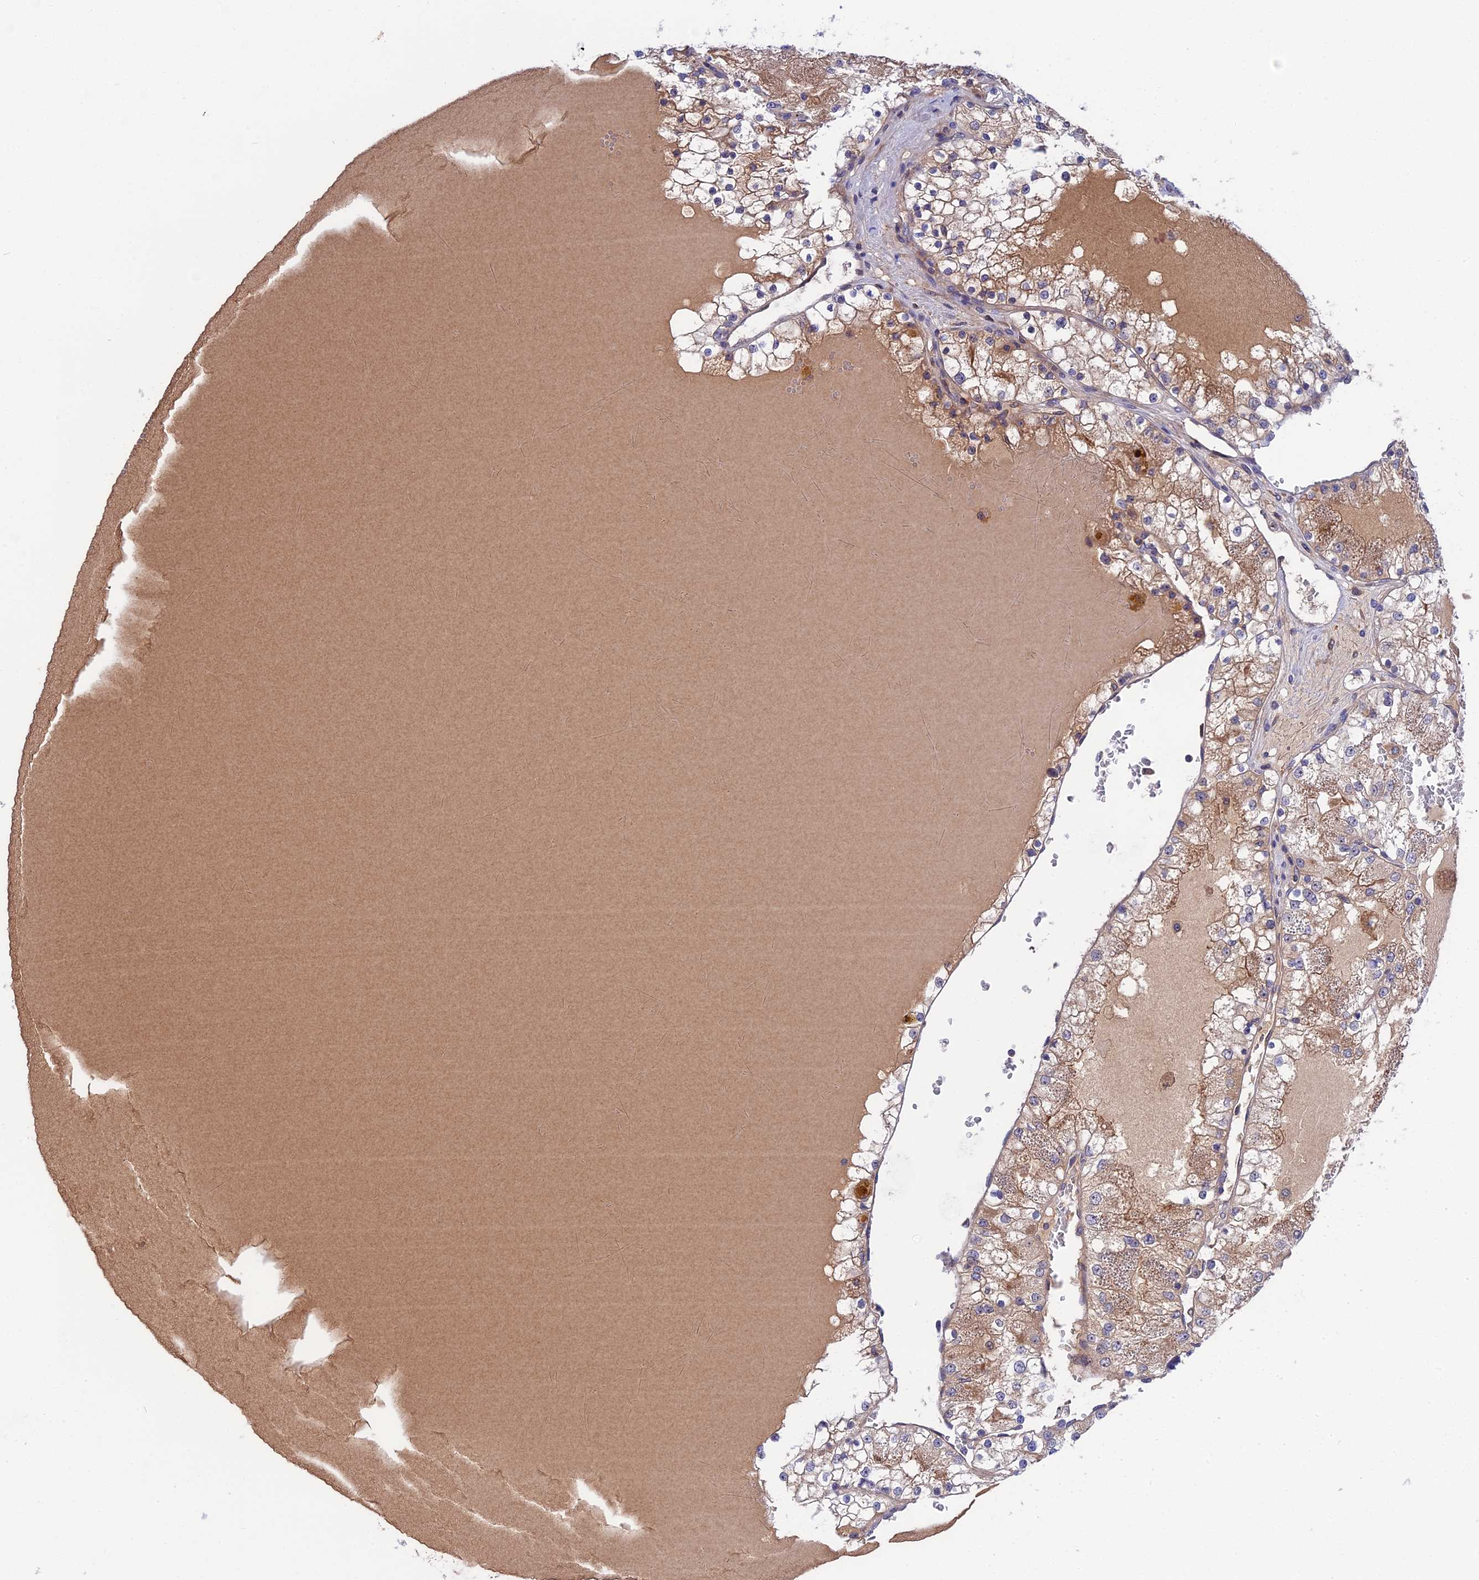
{"staining": {"intensity": "weak", "quantity": "<25%", "location": "cytoplasmic/membranous"}, "tissue": "renal cancer", "cell_type": "Tumor cells", "image_type": "cancer", "snomed": [{"axis": "morphology", "description": "Normal tissue, NOS"}, {"axis": "morphology", "description": "Adenocarcinoma, NOS"}, {"axis": "topography", "description": "Kidney"}], "caption": "IHC photomicrograph of renal cancer (adenocarcinoma) stained for a protein (brown), which reveals no expression in tumor cells. The staining was performed using DAB (3,3'-diaminobenzidine) to visualize the protein expression in brown, while the nuclei were stained in blue with hematoxylin (Magnification: 20x).", "gene": "CRACD", "patient": {"sex": "male", "age": 68}}